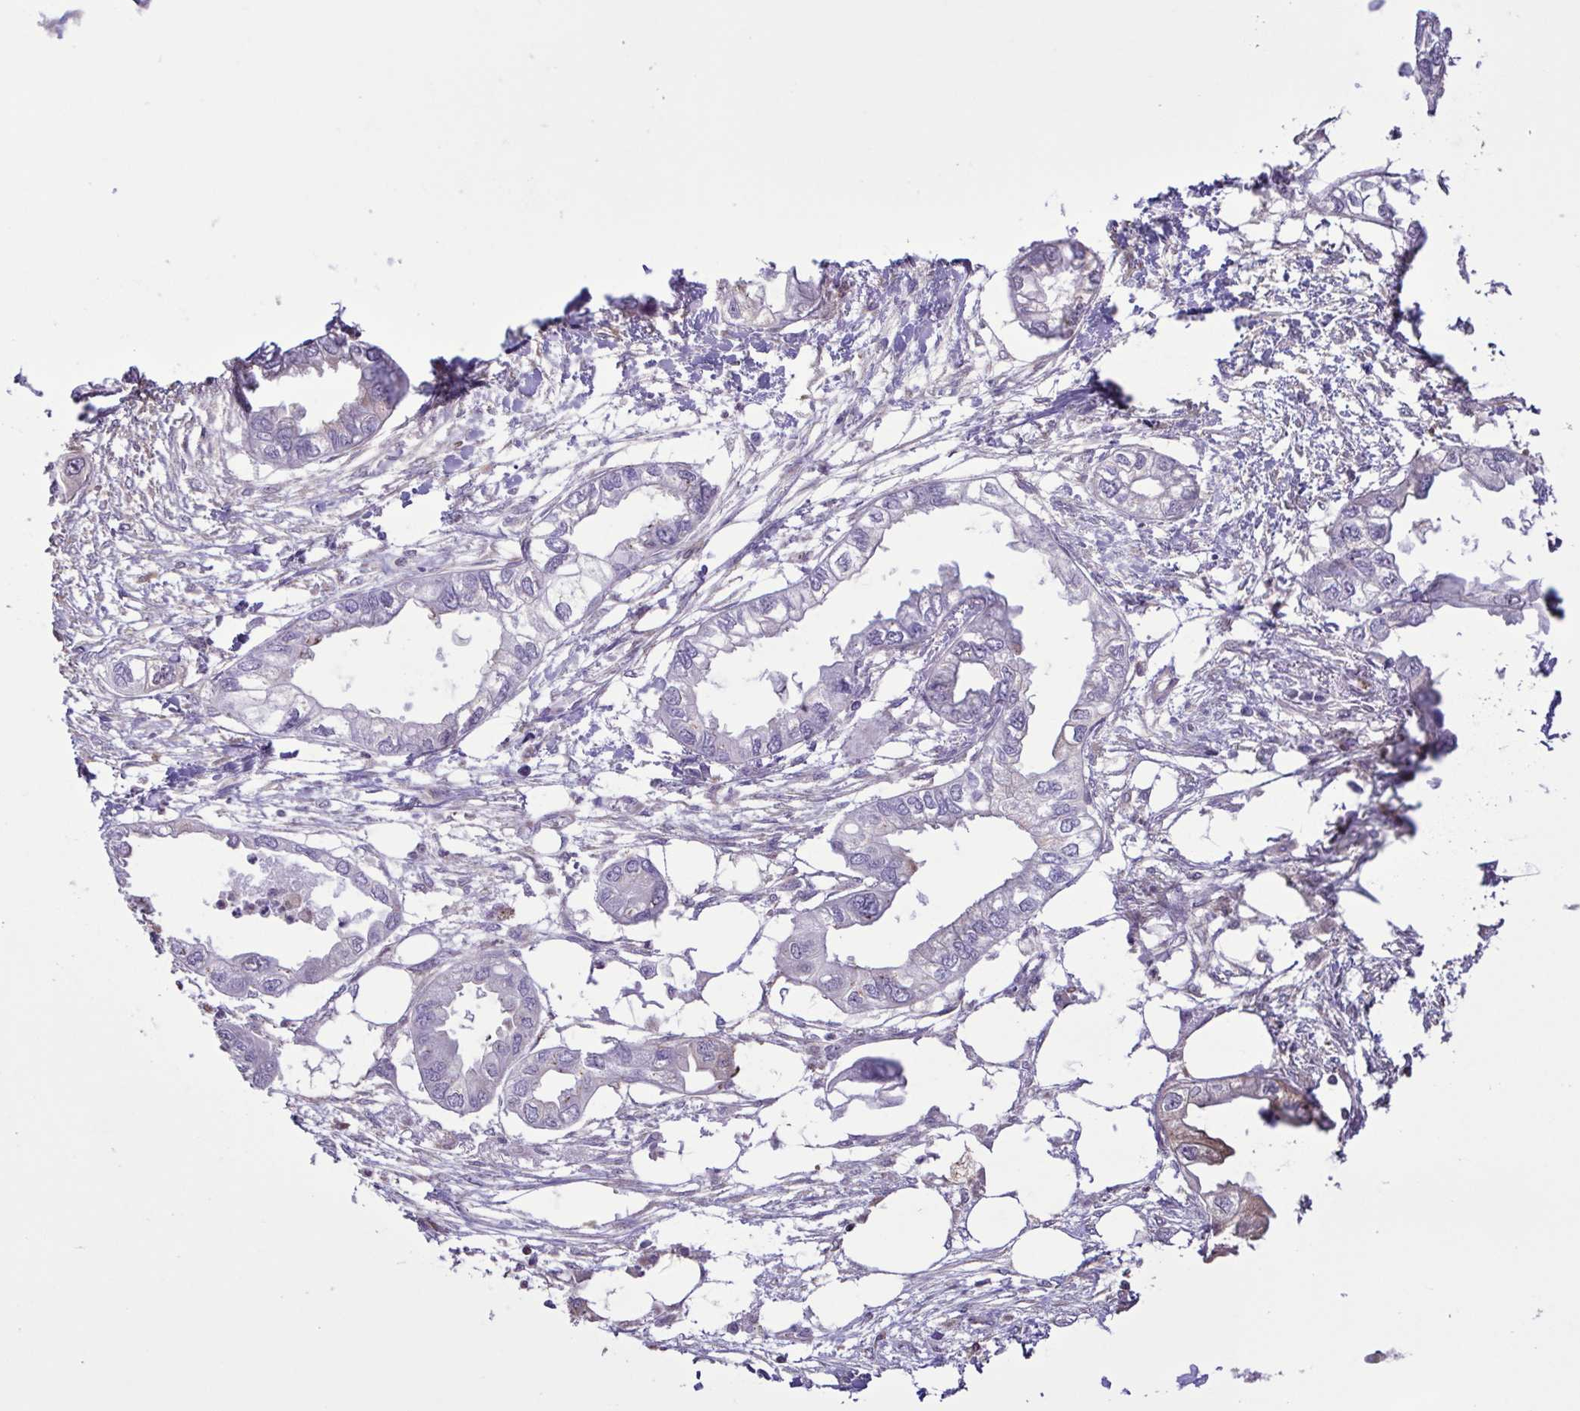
{"staining": {"intensity": "negative", "quantity": "none", "location": "none"}, "tissue": "endometrial cancer", "cell_type": "Tumor cells", "image_type": "cancer", "snomed": [{"axis": "morphology", "description": "Adenocarcinoma, NOS"}, {"axis": "morphology", "description": "Adenocarcinoma, metastatic, NOS"}, {"axis": "topography", "description": "Adipose tissue"}, {"axis": "topography", "description": "Endometrium"}], "caption": "A photomicrograph of human metastatic adenocarcinoma (endometrial) is negative for staining in tumor cells. Nuclei are stained in blue.", "gene": "CYP17A1", "patient": {"sex": "female", "age": 67}}